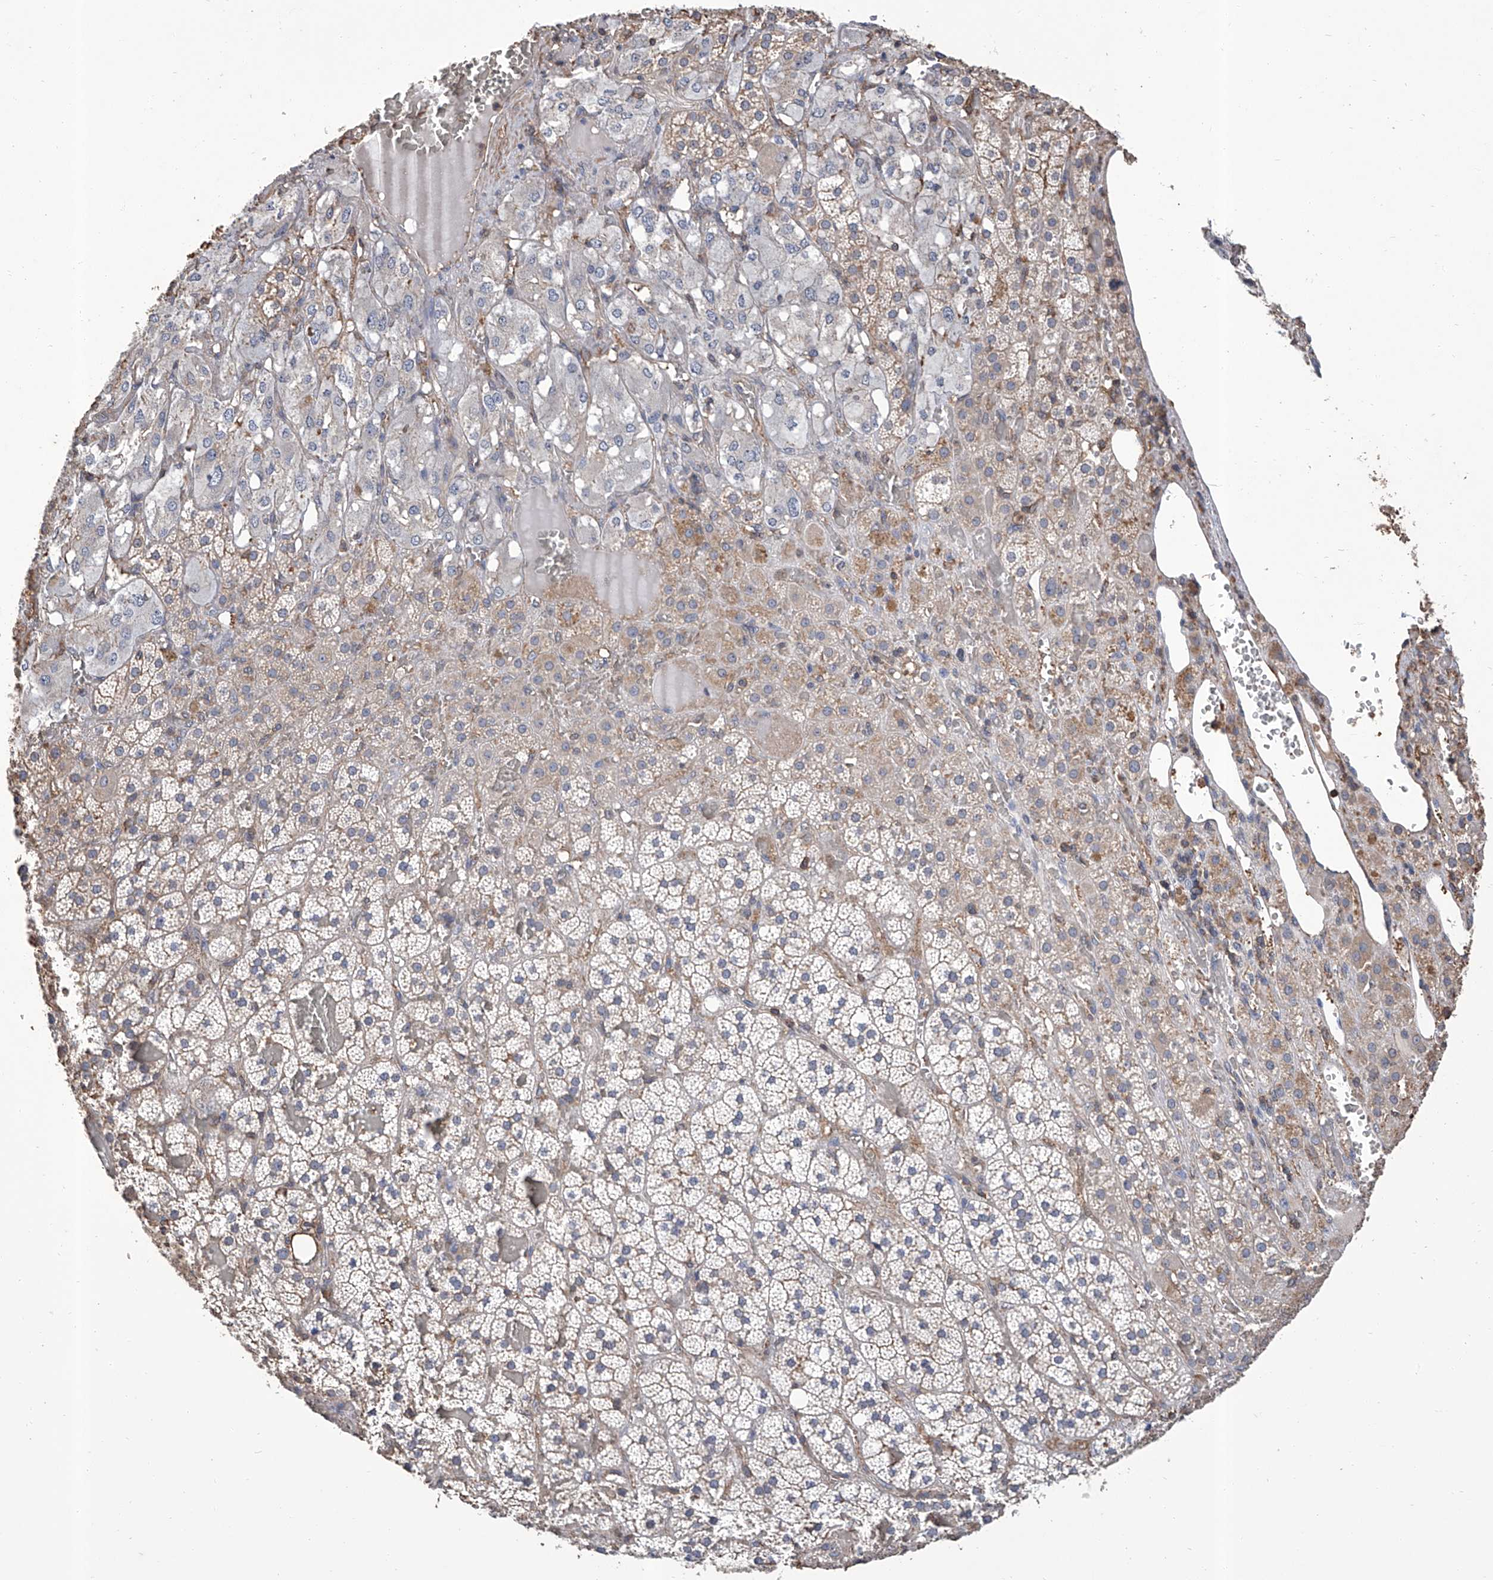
{"staining": {"intensity": "weak", "quantity": "25%-75%", "location": "cytoplasmic/membranous"}, "tissue": "adrenal gland", "cell_type": "Glandular cells", "image_type": "normal", "snomed": [{"axis": "morphology", "description": "Normal tissue, NOS"}, {"axis": "topography", "description": "Adrenal gland"}], "caption": "Protein expression analysis of normal human adrenal gland reveals weak cytoplasmic/membranous staining in approximately 25%-75% of glandular cells. (IHC, brightfield microscopy, high magnification).", "gene": "GPT", "patient": {"sex": "female", "age": 59}}